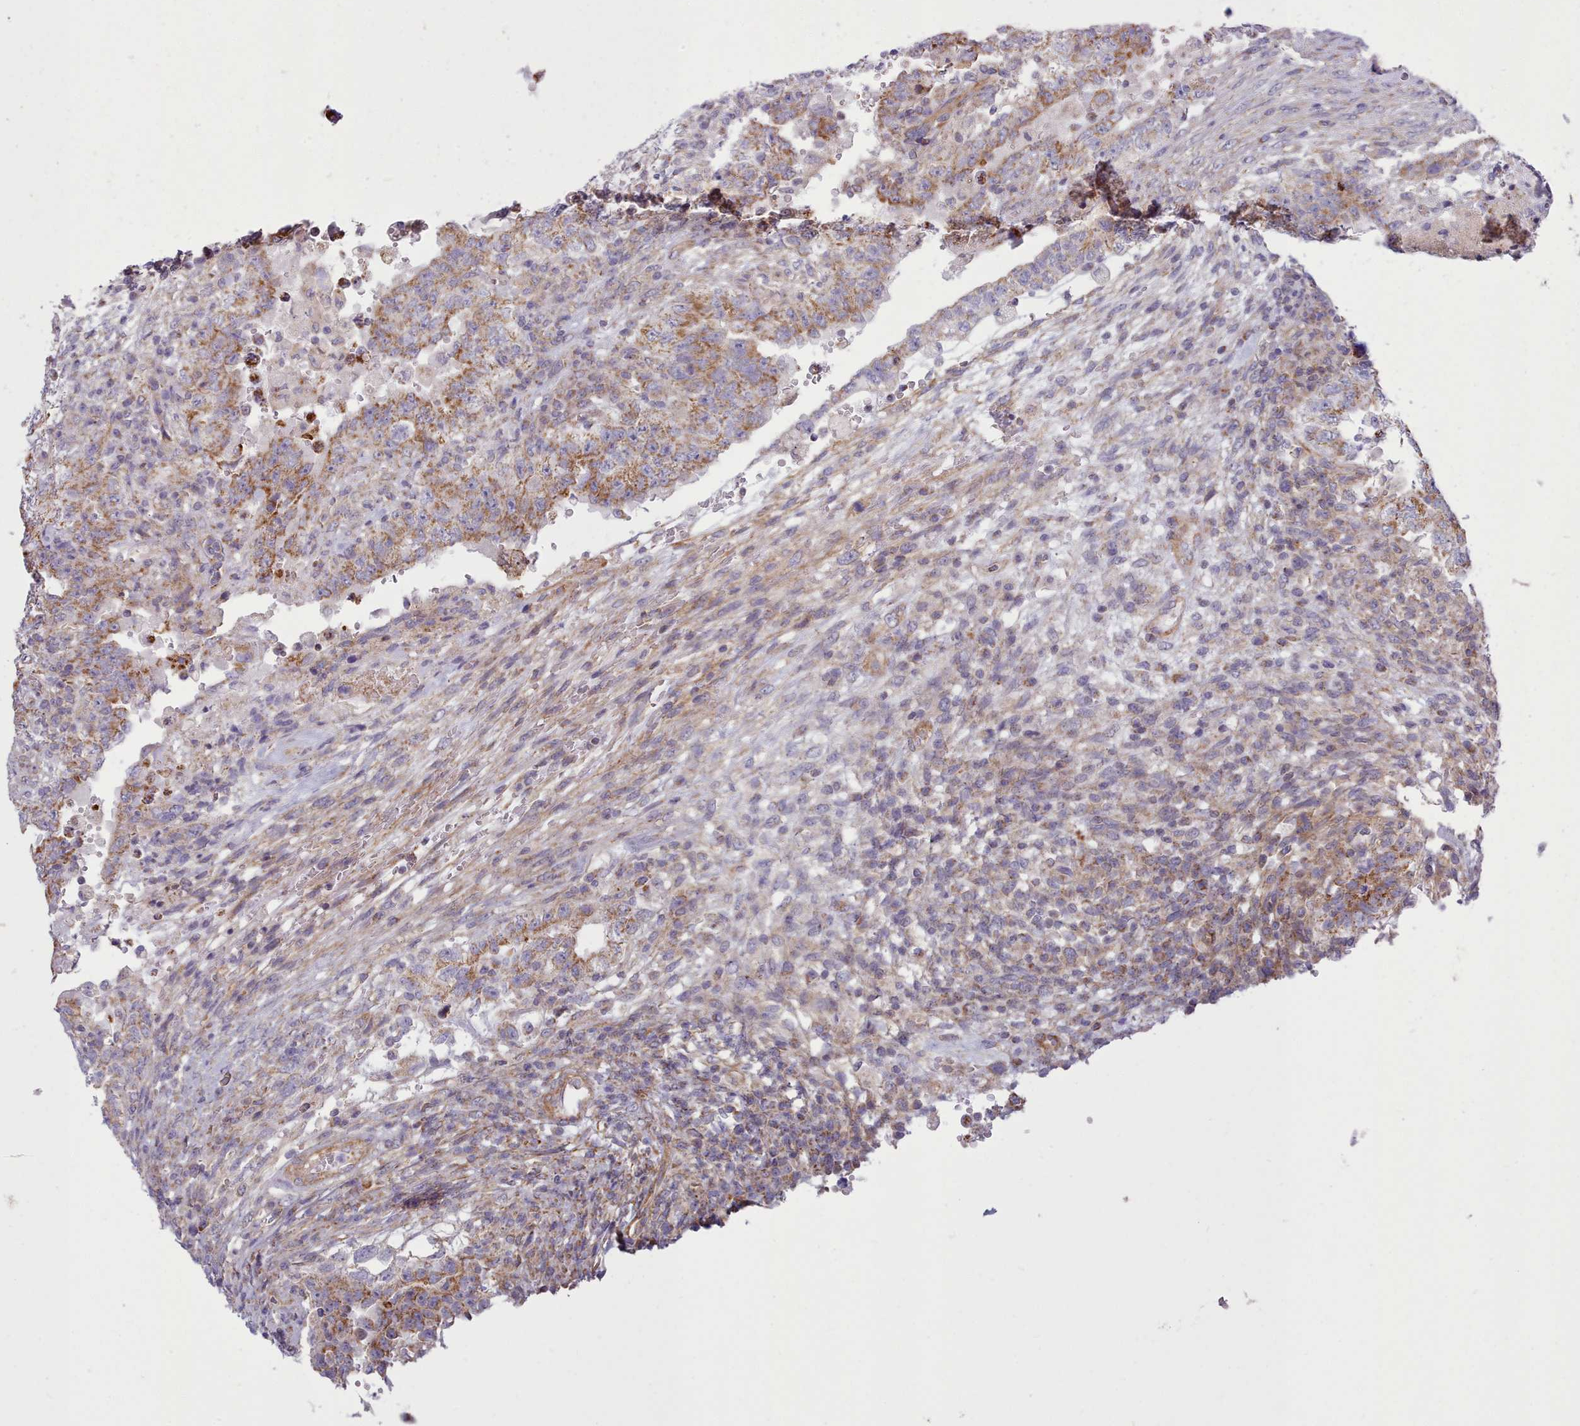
{"staining": {"intensity": "moderate", "quantity": ">75%", "location": "cytoplasmic/membranous"}, "tissue": "testis cancer", "cell_type": "Tumor cells", "image_type": "cancer", "snomed": [{"axis": "morphology", "description": "Carcinoma, Embryonal, NOS"}, {"axis": "topography", "description": "Testis"}], "caption": "Moderate cytoplasmic/membranous protein staining is seen in about >75% of tumor cells in testis embryonal carcinoma. (DAB IHC, brown staining for protein, blue staining for nuclei).", "gene": "MRPL21", "patient": {"sex": "male", "age": 26}}